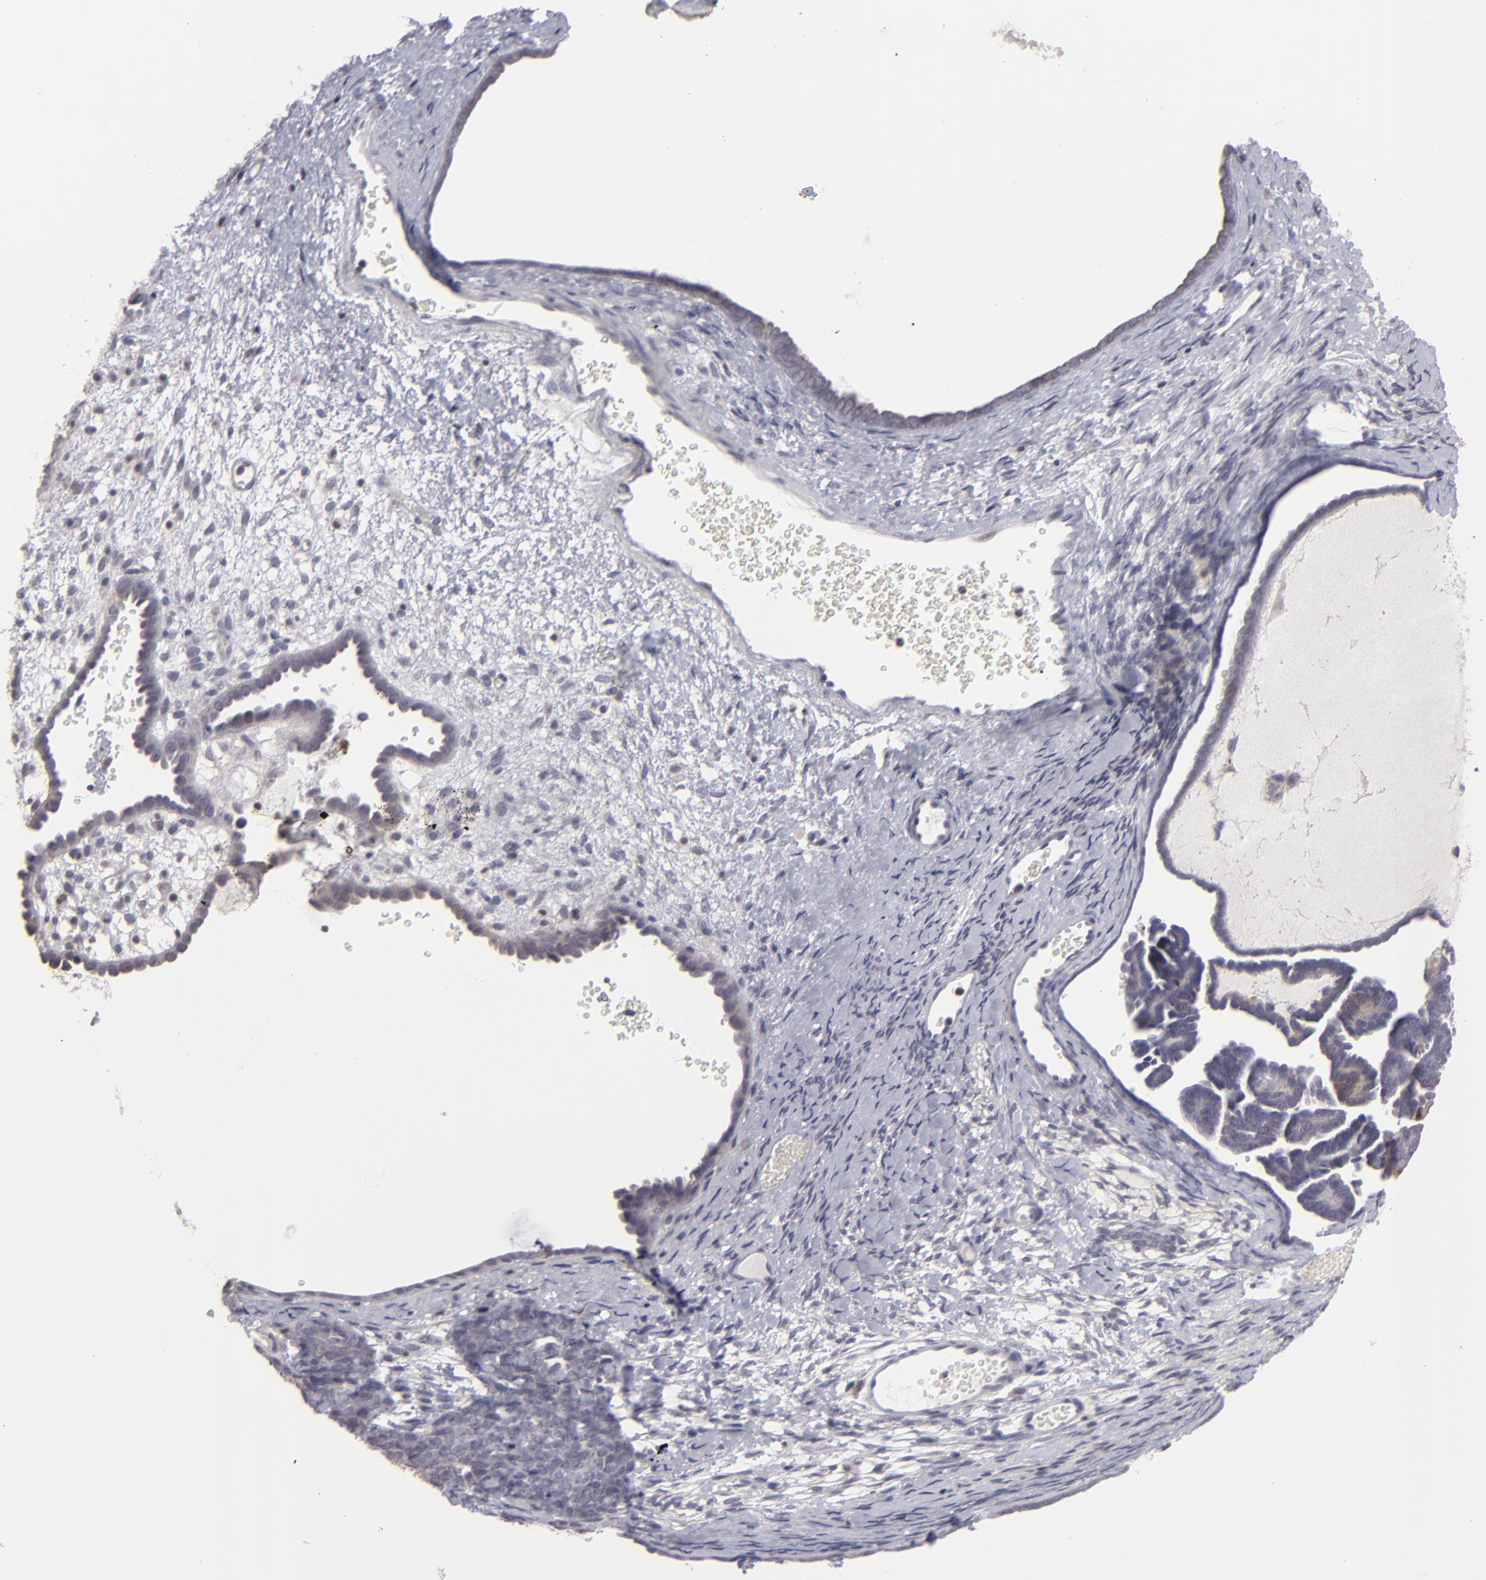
{"staining": {"intensity": "negative", "quantity": "none", "location": "none"}, "tissue": "endometrial cancer", "cell_type": "Tumor cells", "image_type": "cancer", "snomed": [{"axis": "morphology", "description": "Neoplasm, malignant, NOS"}, {"axis": "topography", "description": "Endometrium"}], "caption": "An image of endometrial cancer (malignant neoplasm) stained for a protein displays no brown staining in tumor cells.", "gene": "CLDN2", "patient": {"sex": "female", "age": 74}}